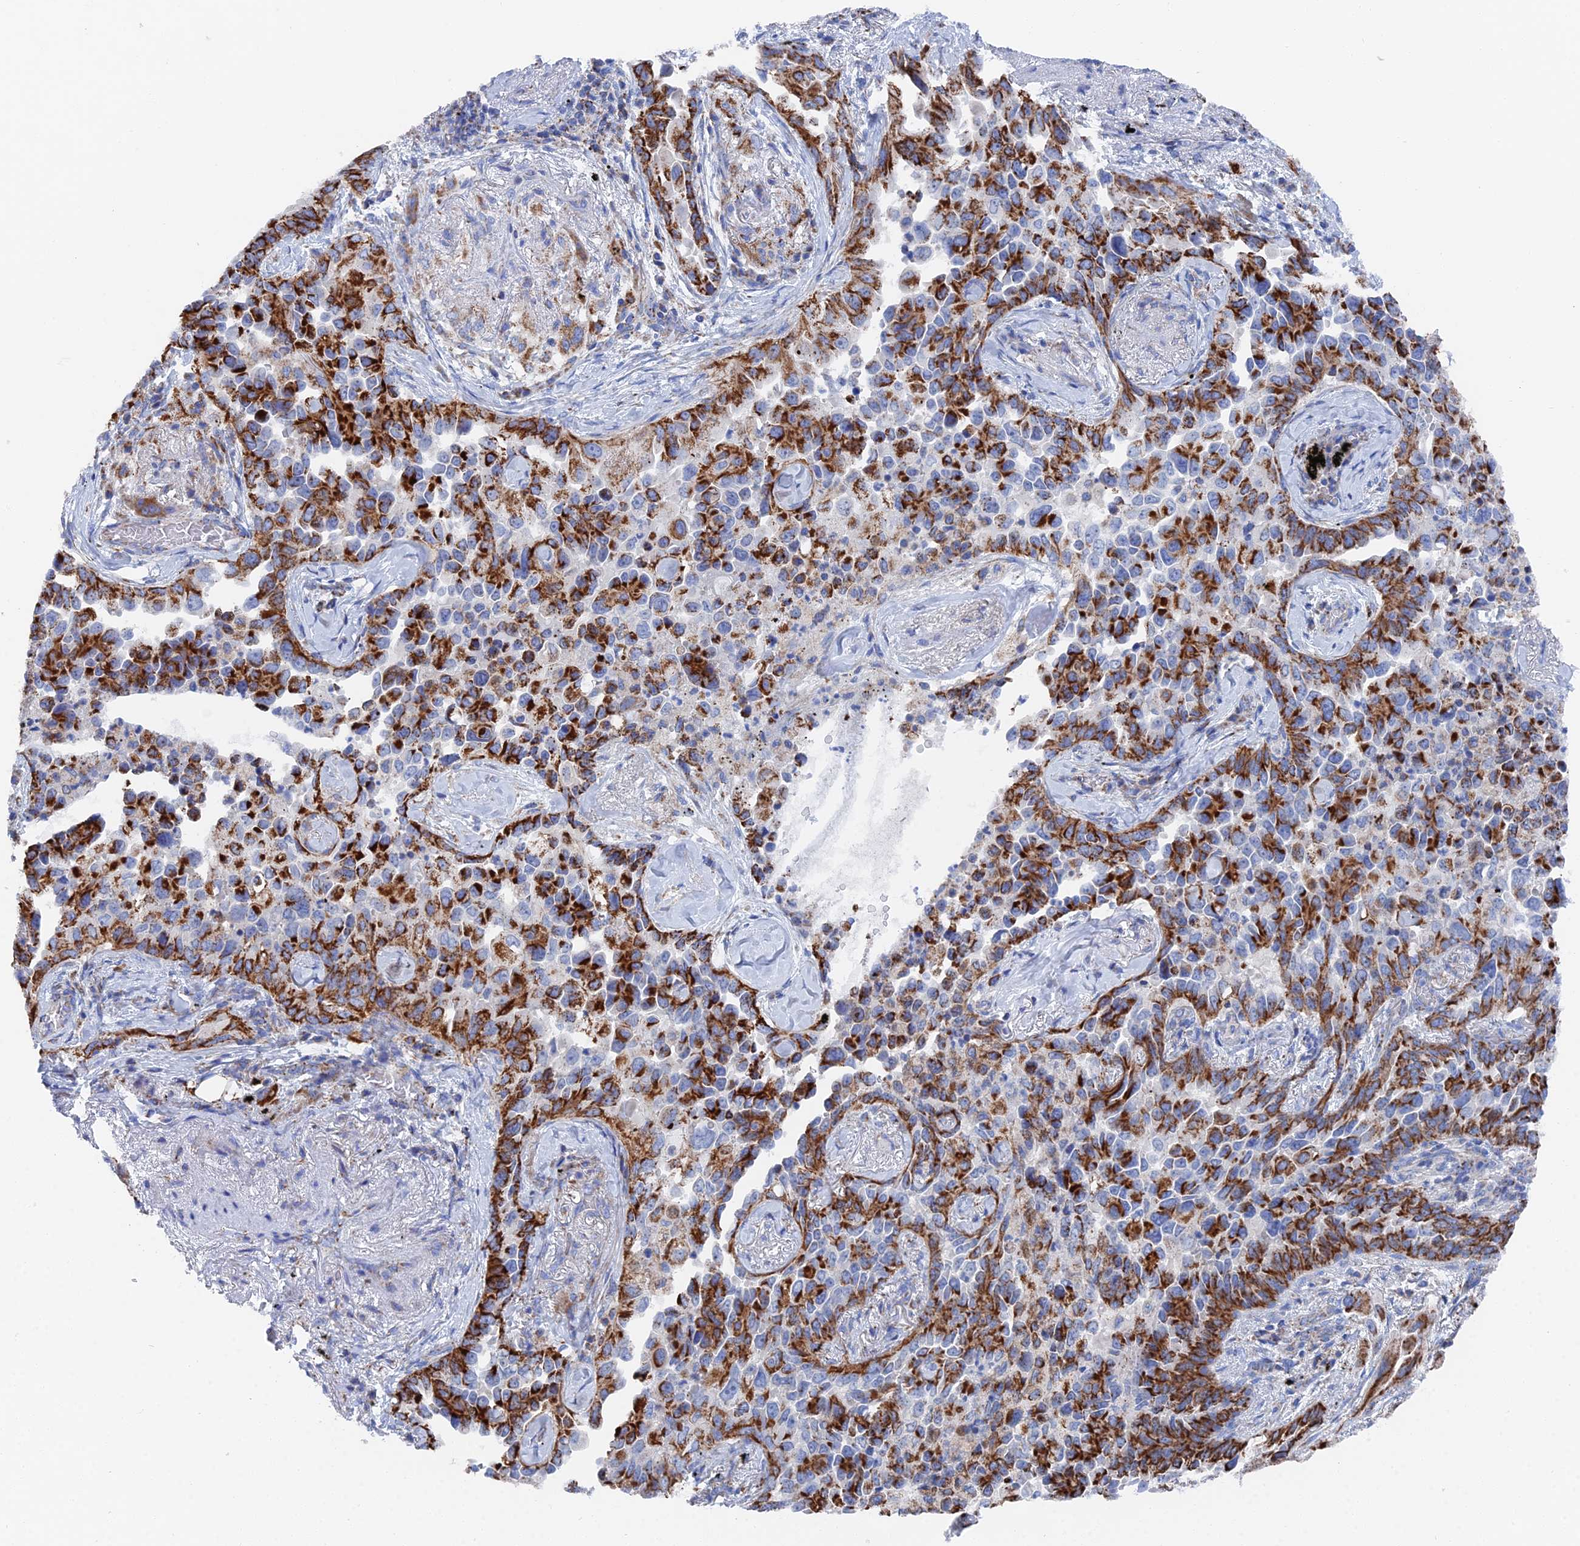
{"staining": {"intensity": "strong", "quantity": ">75%", "location": "cytoplasmic/membranous"}, "tissue": "lung cancer", "cell_type": "Tumor cells", "image_type": "cancer", "snomed": [{"axis": "morphology", "description": "Adenocarcinoma, NOS"}, {"axis": "topography", "description": "Lung"}], "caption": "Strong cytoplasmic/membranous staining is identified in about >75% of tumor cells in lung cancer (adenocarcinoma). (DAB IHC, brown staining for protein, blue staining for nuclei).", "gene": "IFT80", "patient": {"sex": "female", "age": 67}}